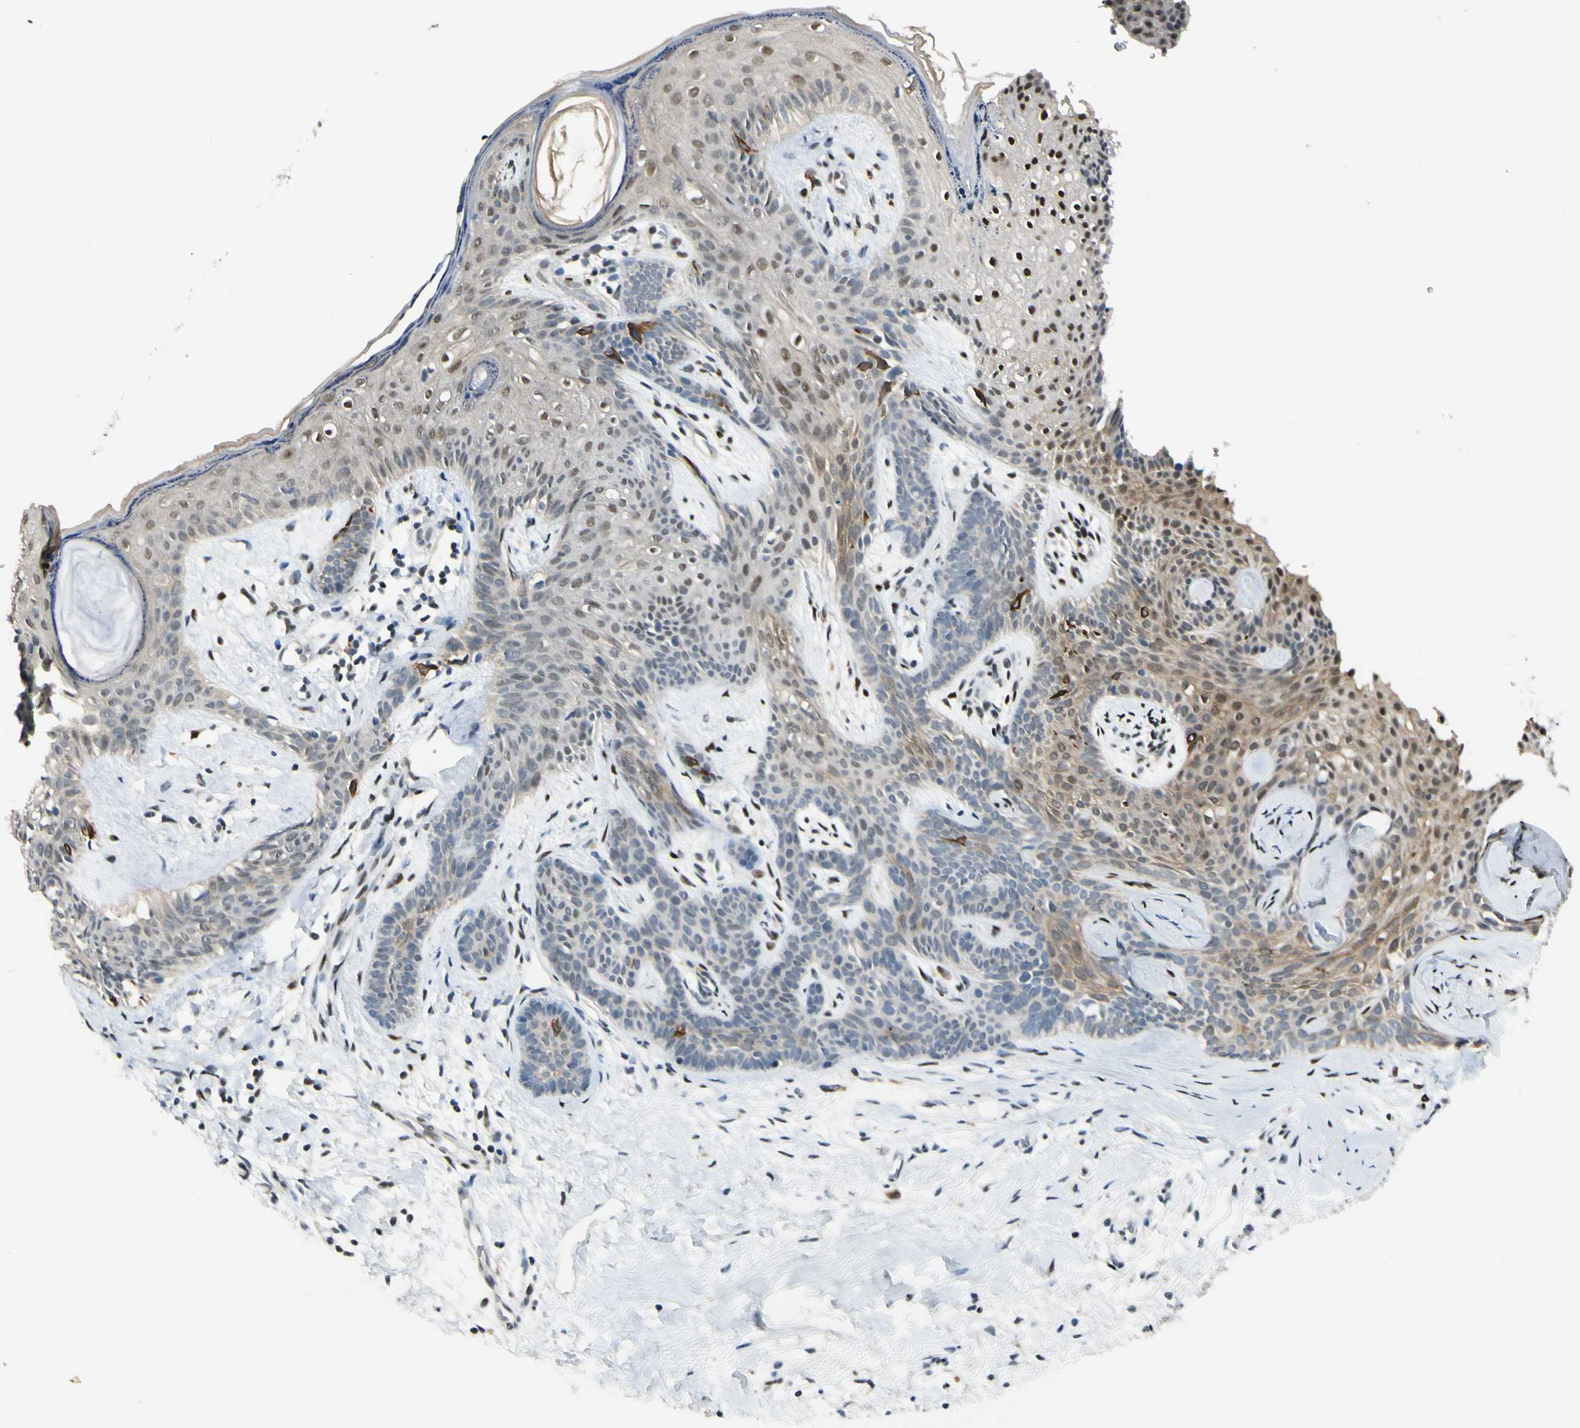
{"staining": {"intensity": "moderate", "quantity": "25%-75%", "location": "cytoplasmic/membranous,nuclear"}, "tissue": "skin cancer", "cell_type": "Tumor cells", "image_type": "cancer", "snomed": [{"axis": "morphology", "description": "Developmental malformation"}, {"axis": "morphology", "description": "Basal cell carcinoma"}, {"axis": "topography", "description": "Skin"}], "caption": "A micrograph of human skin cancer stained for a protein displays moderate cytoplasmic/membranous and nuclear brown staining in tumor cells.", "gene": "ATXN1", "patient": {"sex": "female", "age": 62}}